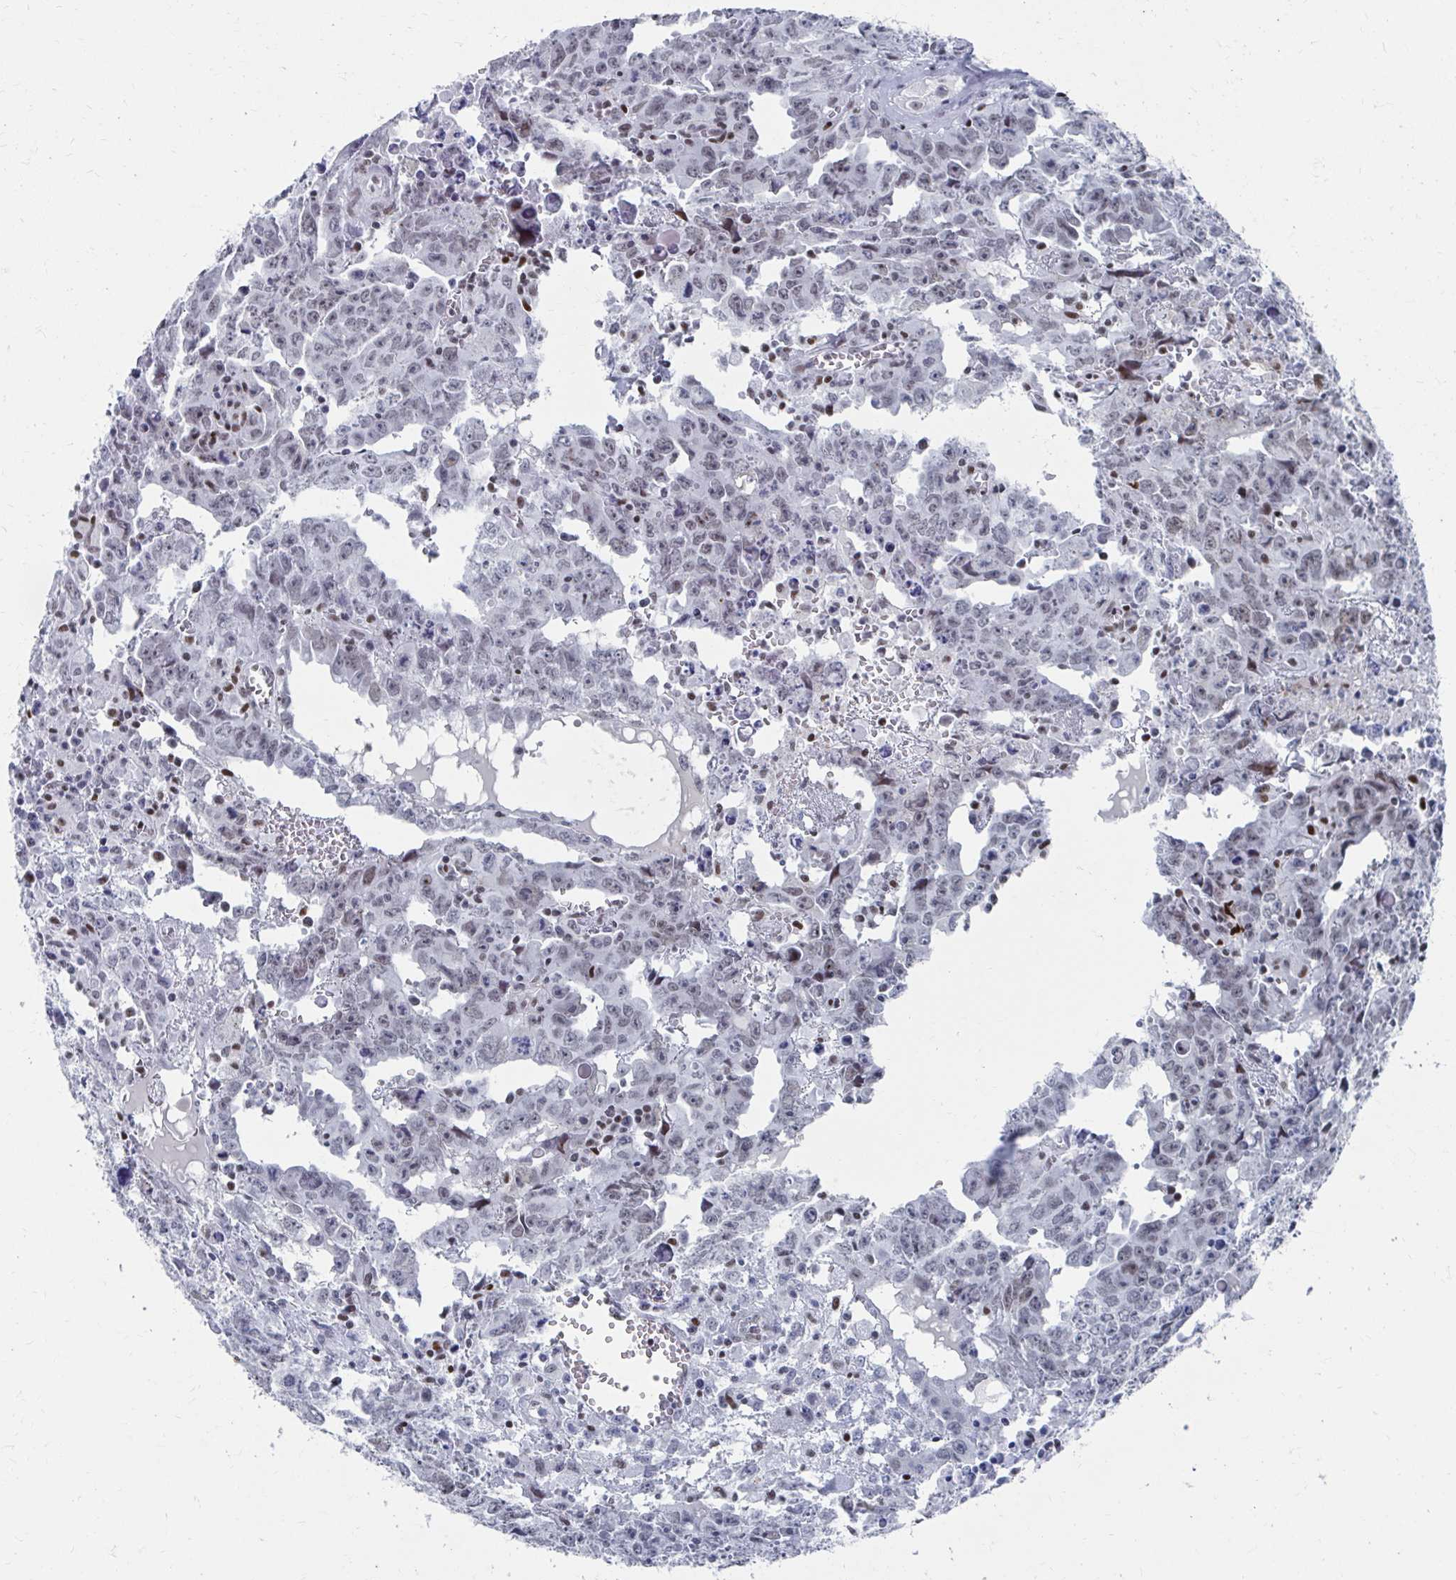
{"staining": {"intensity": "weak", "quantity": ">75%", "location": "nuclear"}, "tissue": "testis cancer", "cell_type": "Tumor cells", "image_type": "cancer", "snomed": [{"axis": "morphology", "description": "Carcinoma, Embryonal, NOS"}, {"axis": "topography", "description": "Testis"}], "caption": "Immunohistochemistry (IHC) (DAB) staining of embryonal carcinoma (testis) exhibits weak nuclear protein positivity in about >75% of tumor cells.", "gene": "CDIN1", "patient": {"sex": "male", "age": 22}}